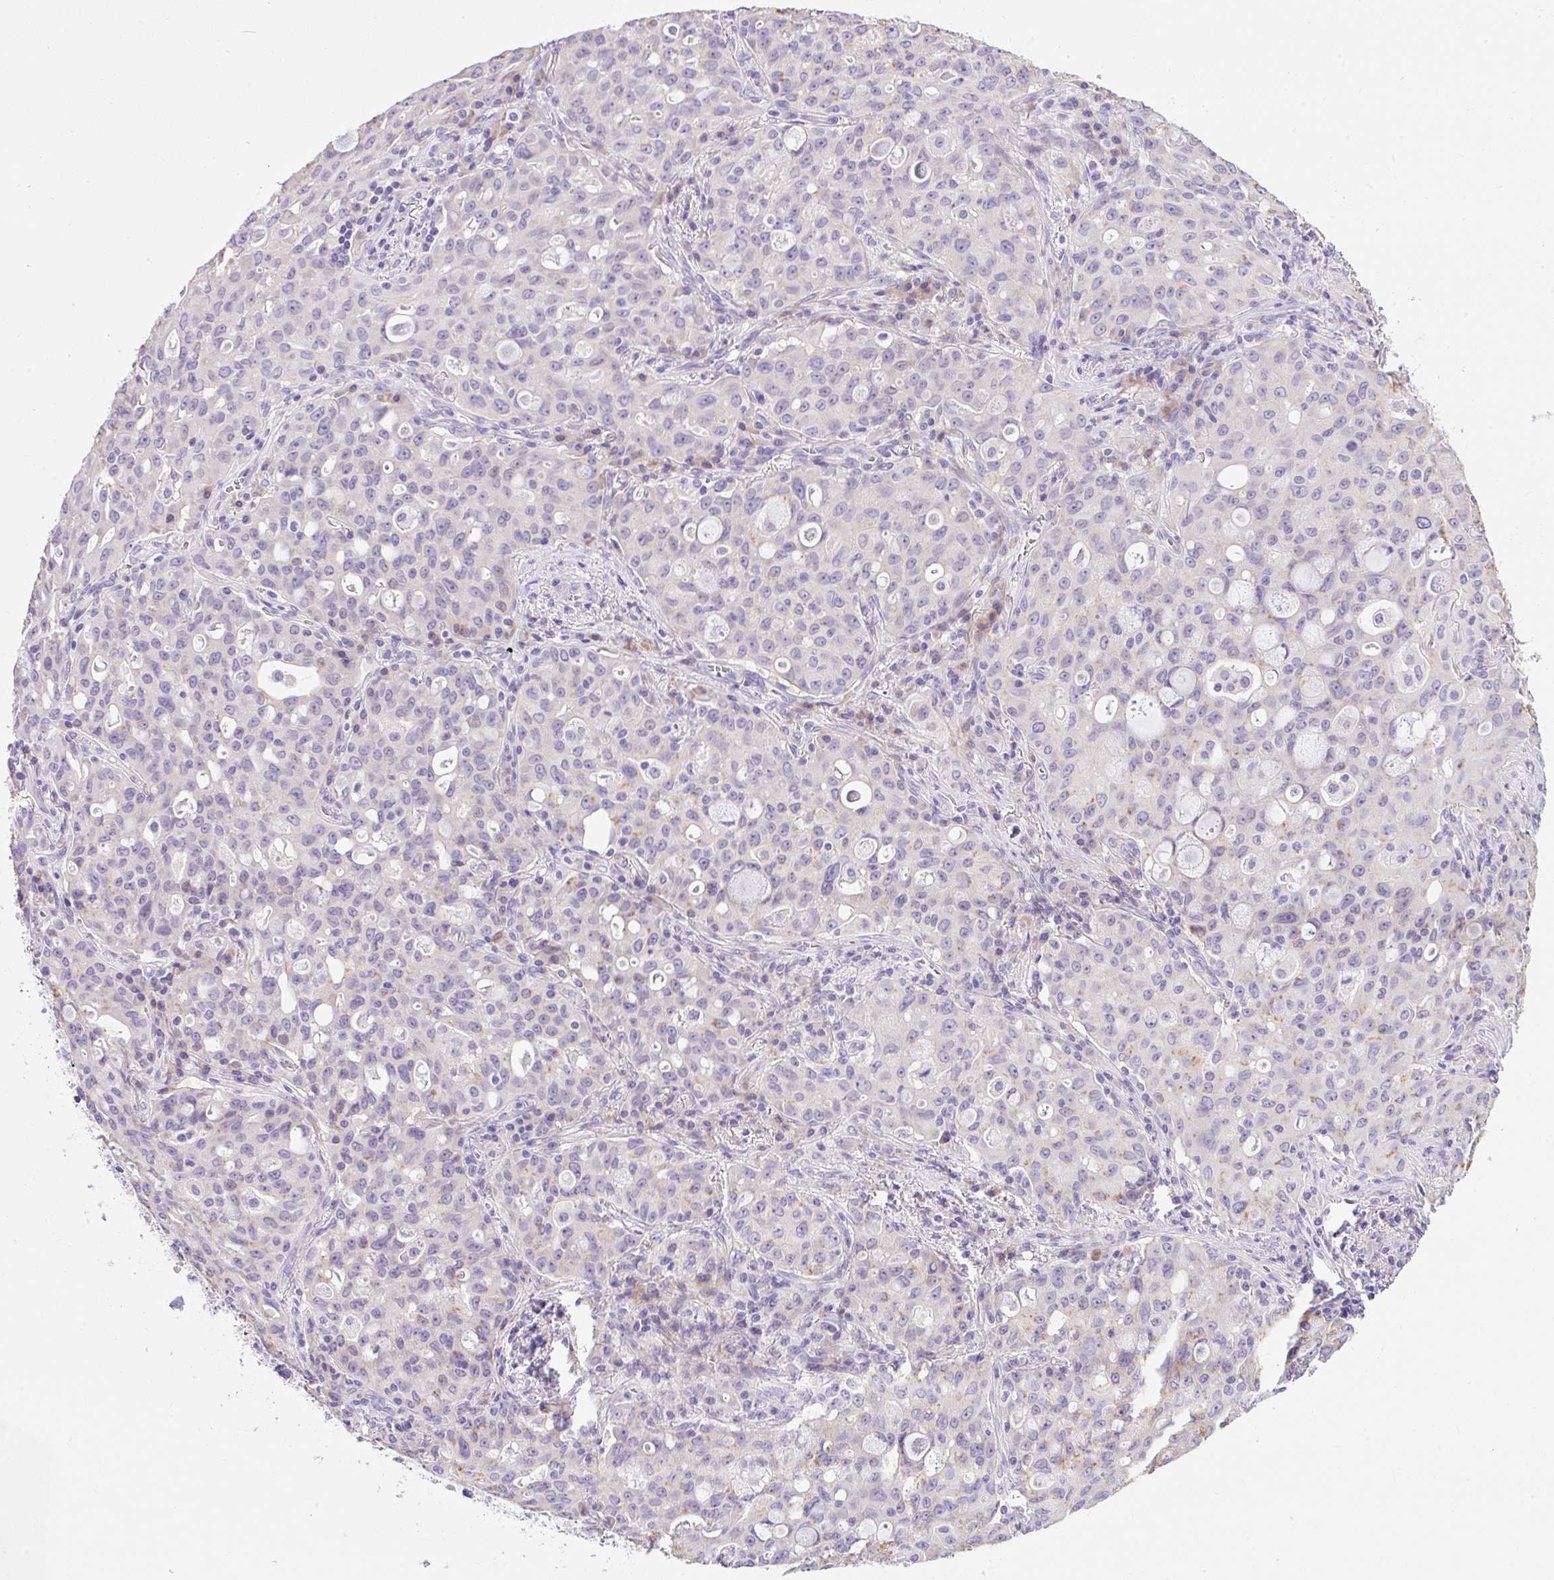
{"staining": {"intensity": "weak", "quantity": "<25%", "location": "cytoplasmic/membranous"}, "tissue": "lung cancer", "cell_type": "Tumor cells", "image_type": "cancer", "snomed": [{"axis": "morphology", "description": "Adenocarcinoma, NOS"}, {"axis": "topography", "description": "Lung"}], "caption": "Tumor cells are negative for brown protein staining in adenocarcinoma (lung). The staining was performed using DAB to visualize the protein expression in brown, while the nuclei were stained in blue with hematoxylin (Magnification: 20x).", "gene": "DTX4", "patient": {"sex": "female", "age": 44}}